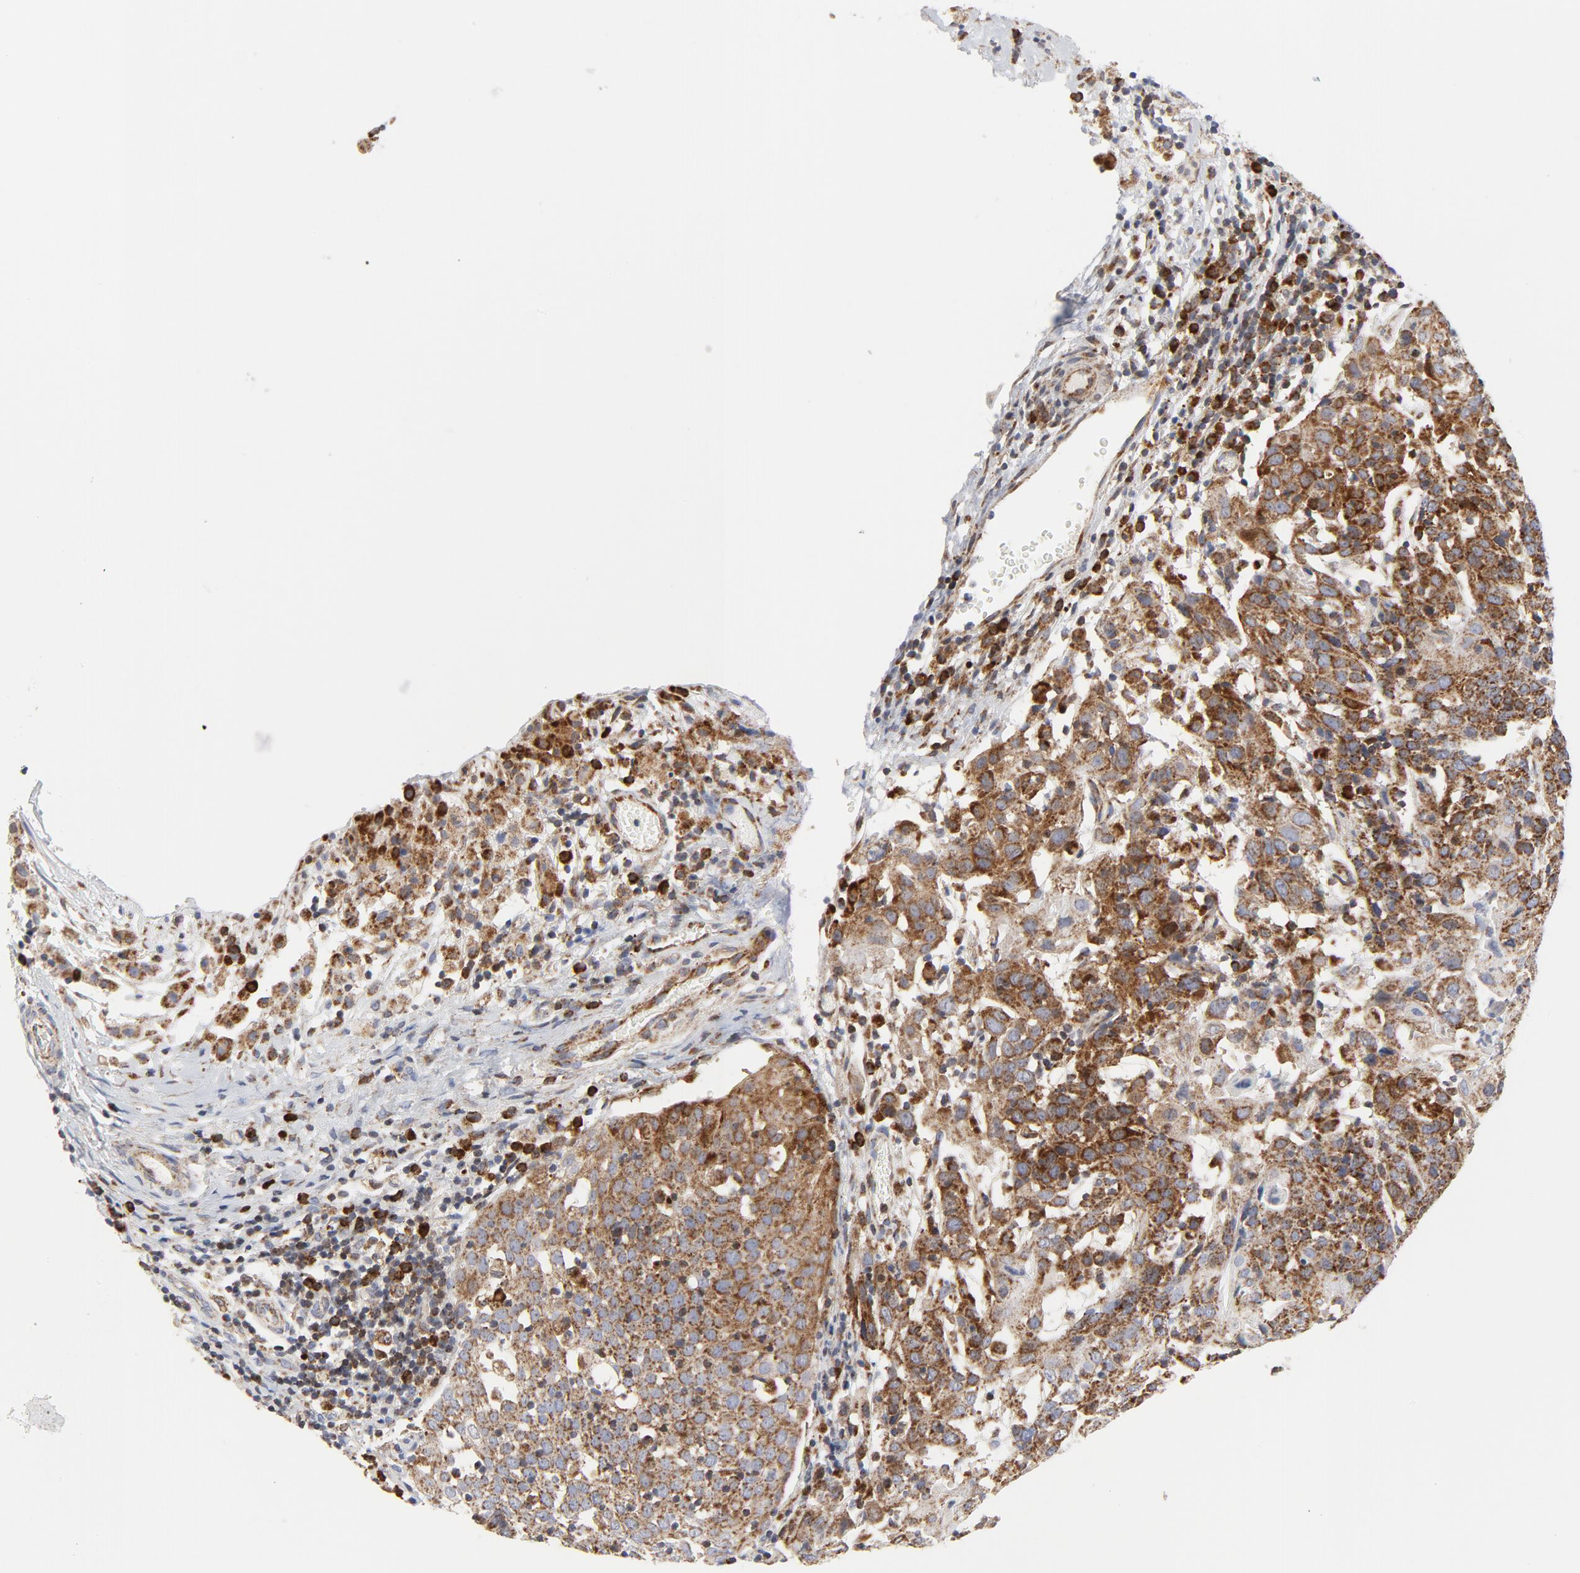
{"staining": {"intensity": "strong", "quantity": ">75%", "location": "cytoplasmic/membranous"}, "tissue": "cervical cancer", "cell_type": "Tumor cells", "image_type": "cancer", "snomed": [{"axis": "morphology", "description": "Normal tissue, NOS"}, {"axis": "morphology", "description": "Squamous cell carcinoma, NOS"}, {"axis": "topography", "description": "Cervix"}], "caption": "Immunohistochemistry (IHC) photomicrograph of cervical squamous cell carcinoma stained for a protein (brown), which demonstrates high levels of strong cytoplasmic/membranous positivity in about >75% of tumor cells.", "gene": "CYCS", "patient": {"sex": "female", "age": 67}}